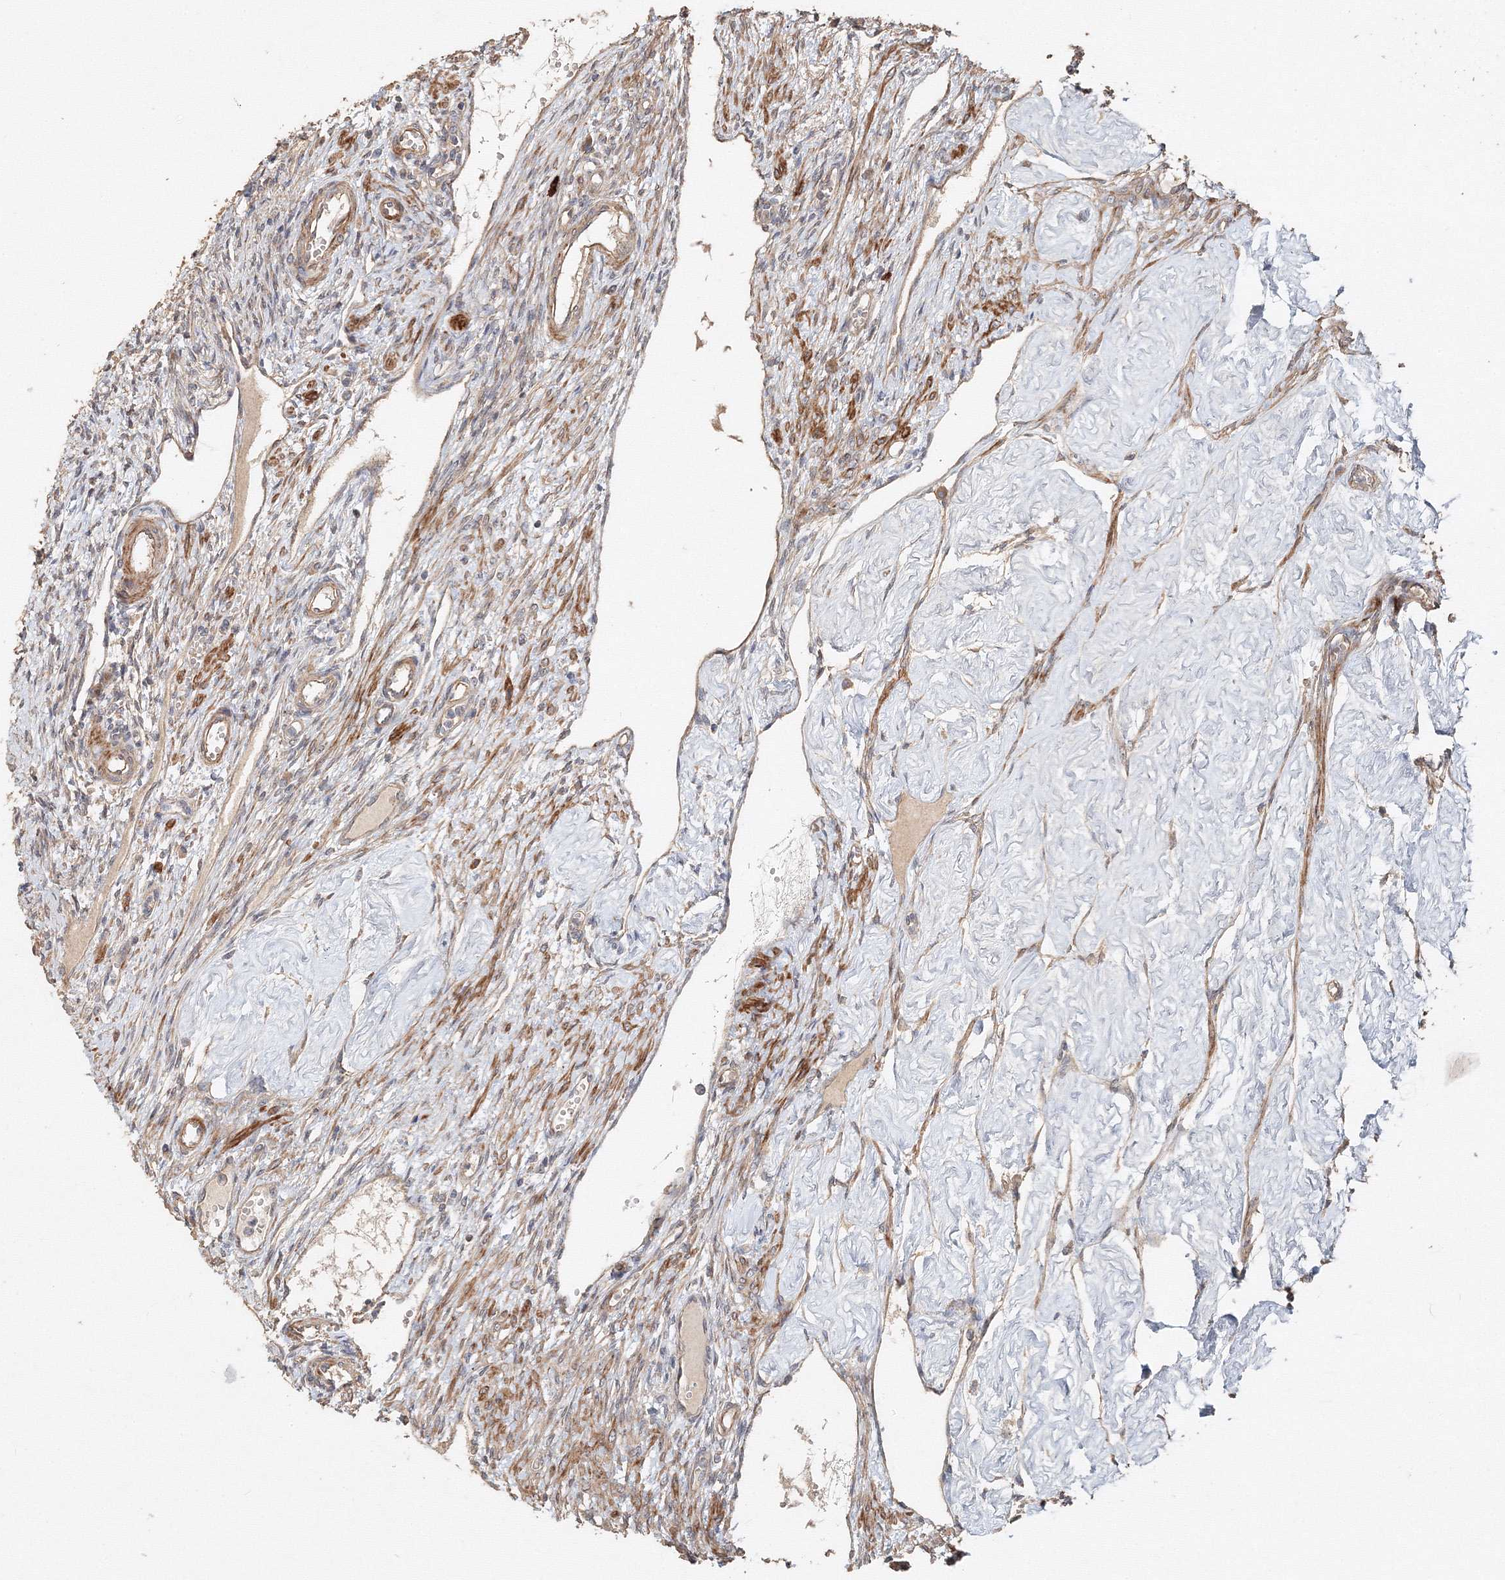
{"staining": {"intensity": "negative", "quantity": "none", "location": "none"}, "tissue": "ovary", "cell_type": "Ovarian stroma cells", "image_type": "normal", "snomed": [{"axis": "morphology", "description": "Normal tissue, NOS"}, {"axis": "morphology", "description": "Cyst, NOS"}, {"axis": "topography", "description": "Ovary"}], "caption": "Immunohistochemical staining of normal ovary demonstrates no significant staining in ovarian stroma cells. Brightfield microscopy of IHC stained with DAB (3,3'-diaminobenzidine) (brown) and hematoxylin (blue), captured at high magnification.", "gene": "NALF2", "patient": {"sex": "female", "age": 33}}